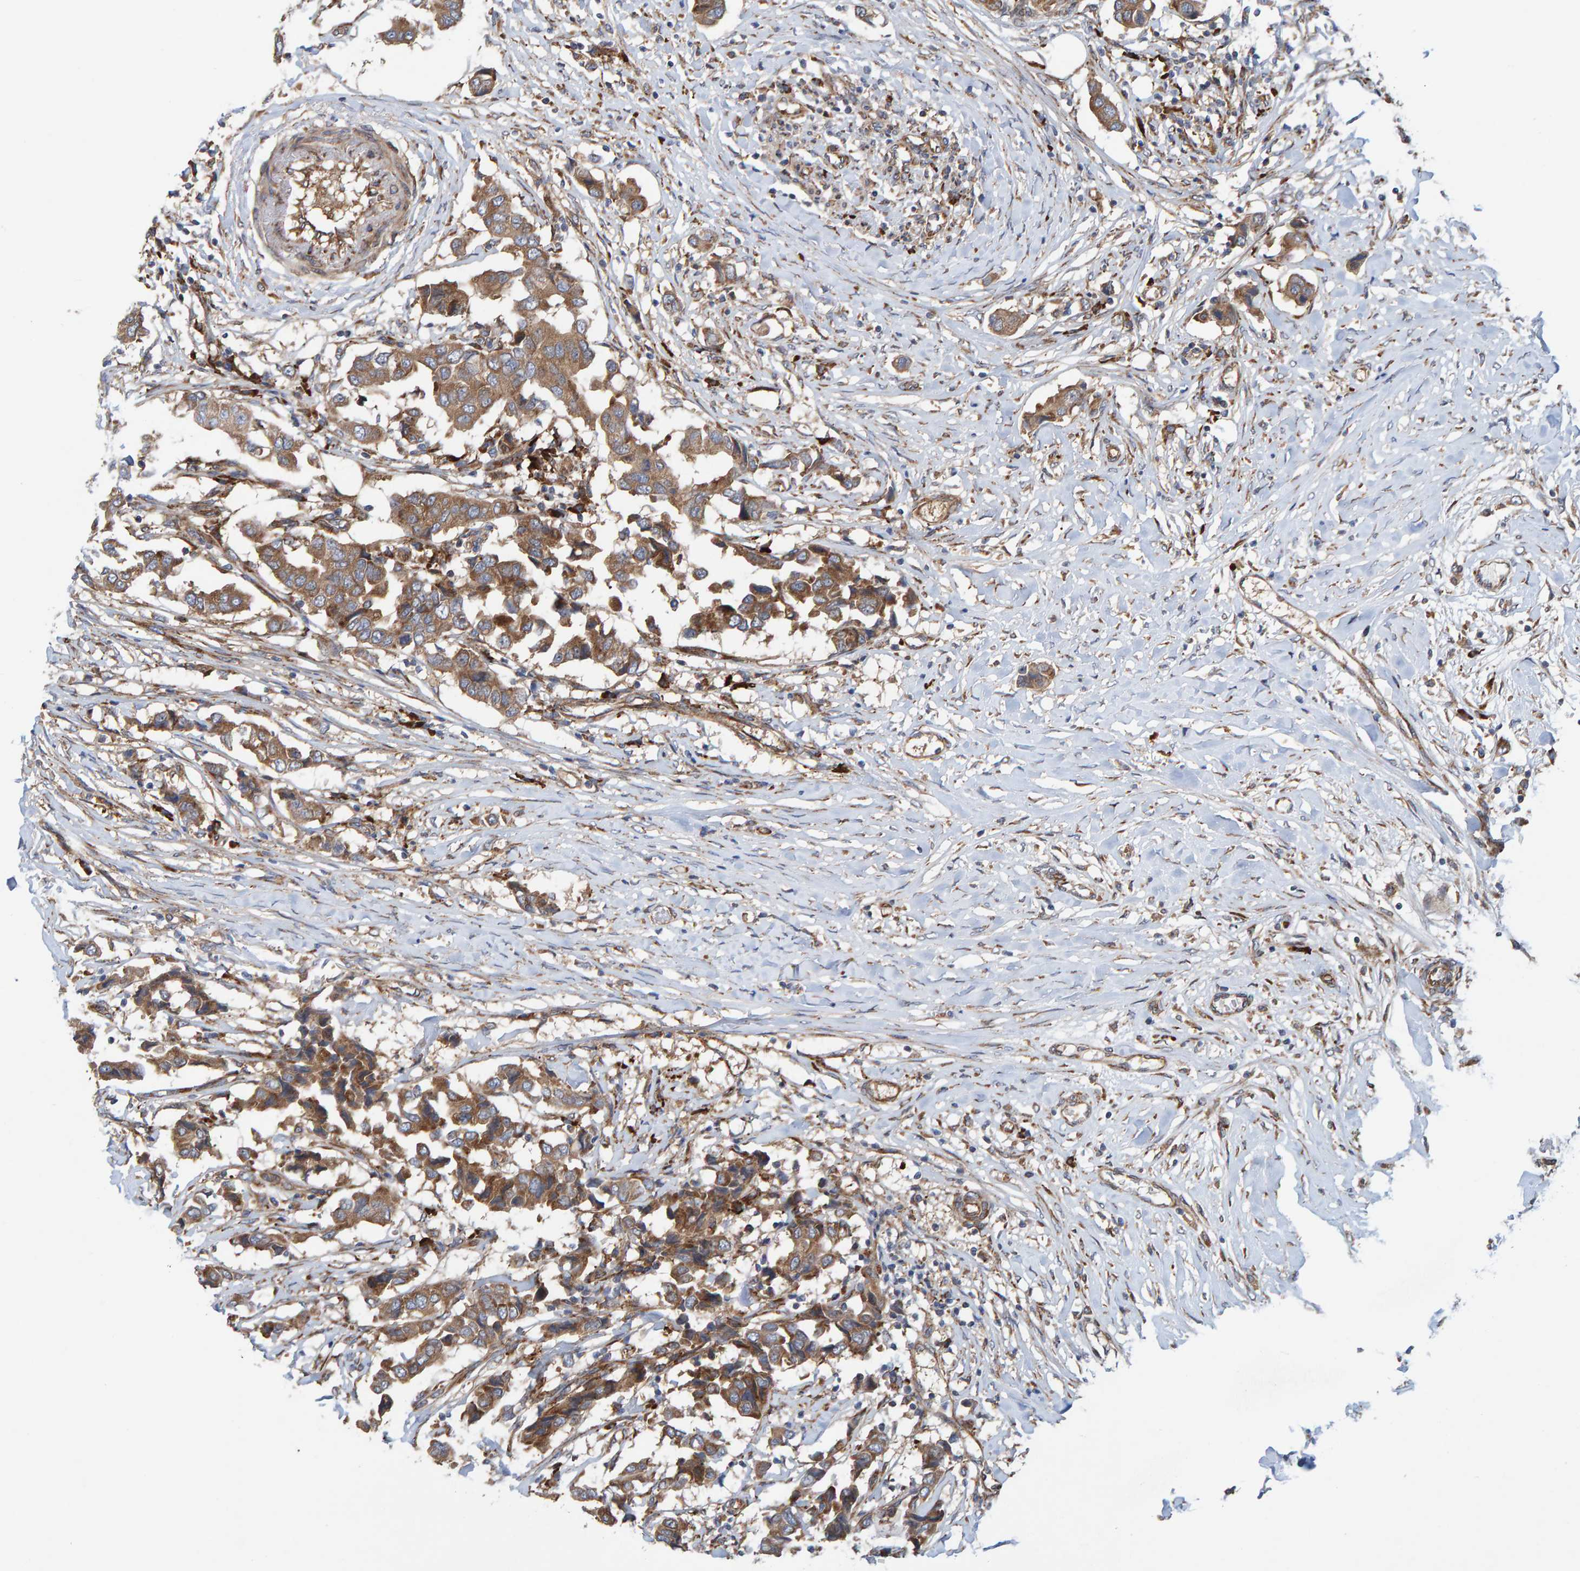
{"staining": {"intensity": "moderate", "quantity": ">75%", "location": "cytoplasmic/membranous"}, "tissue": "breast cancer", "cell_type": "Tumor cells", "image_type": "cancer", "snomed": [{"axis": "morphology", "description": "Duct carcinoma"}, {"axis": "topography", "description": "Breast"}], "caption": "This is a histology image of immunohistochemistry staining of breast infiltrating ductal carcinoma, which shows moderate positivity in the cytoplasmic/membranous of tumor cells.", "gene": "KIAA0753", "patient": {"sex": "female", "age": 80}}